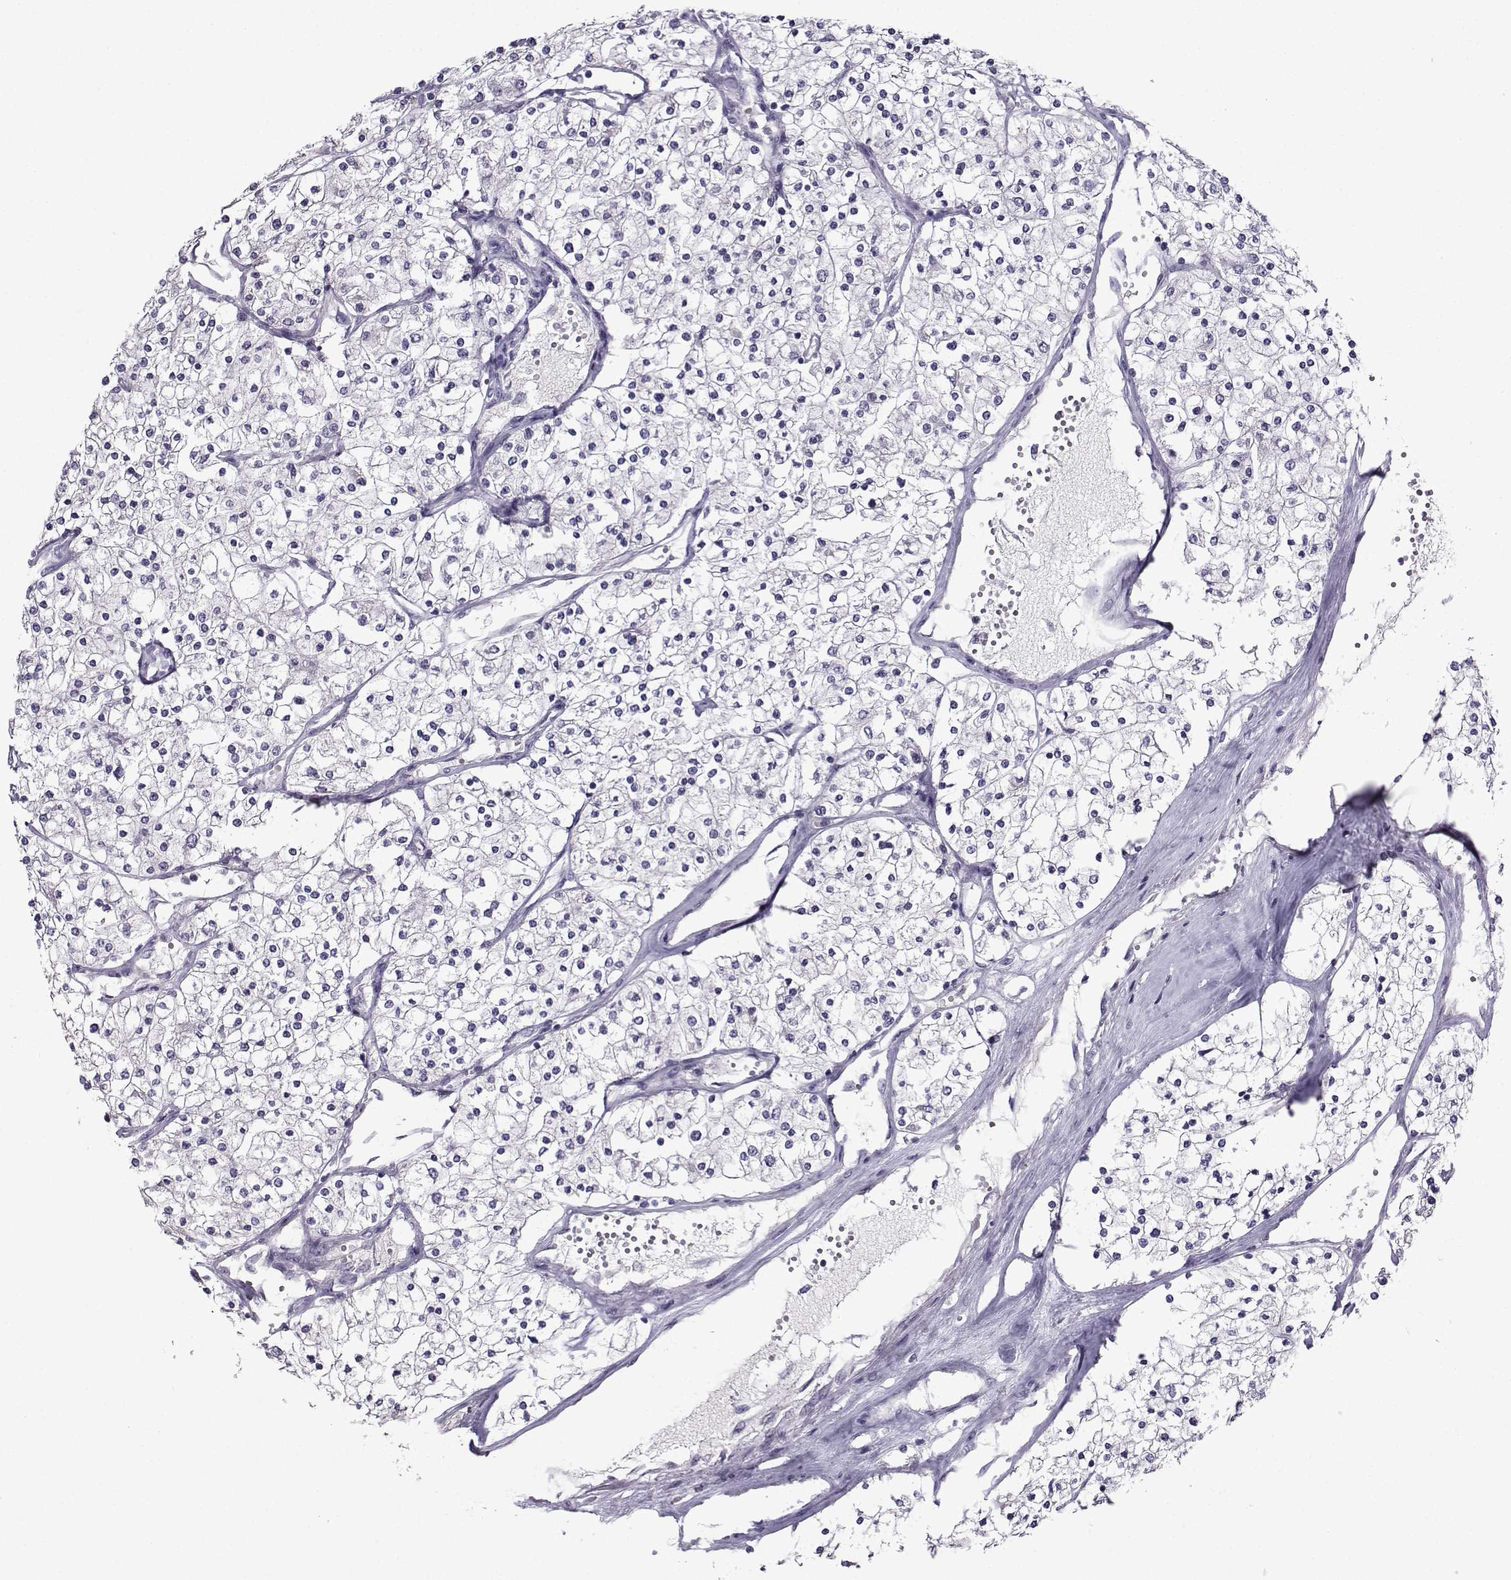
{"staining": {"intensity": "negative", "quantity": "none", "location": "none"}, "tissue": "renal cancer", "cell_type": "Tumor cells", "image_type": "cancer", "snomed": [{"axis": "morphology", "description": "Adenocarcinoma, NOS"}, {"axis": "topography", "description": "Kidney"}], "caption": "Tumor cells are negative for brown protein staining in renal cancer. The staining was performed using DAB to visualize the protein expression in brown, while the nuclei were stained in blue with hematoxylin (Magnification: 20x).", "gene": "CRYBB1", "patient": {"sex": "male", "age": 80}}